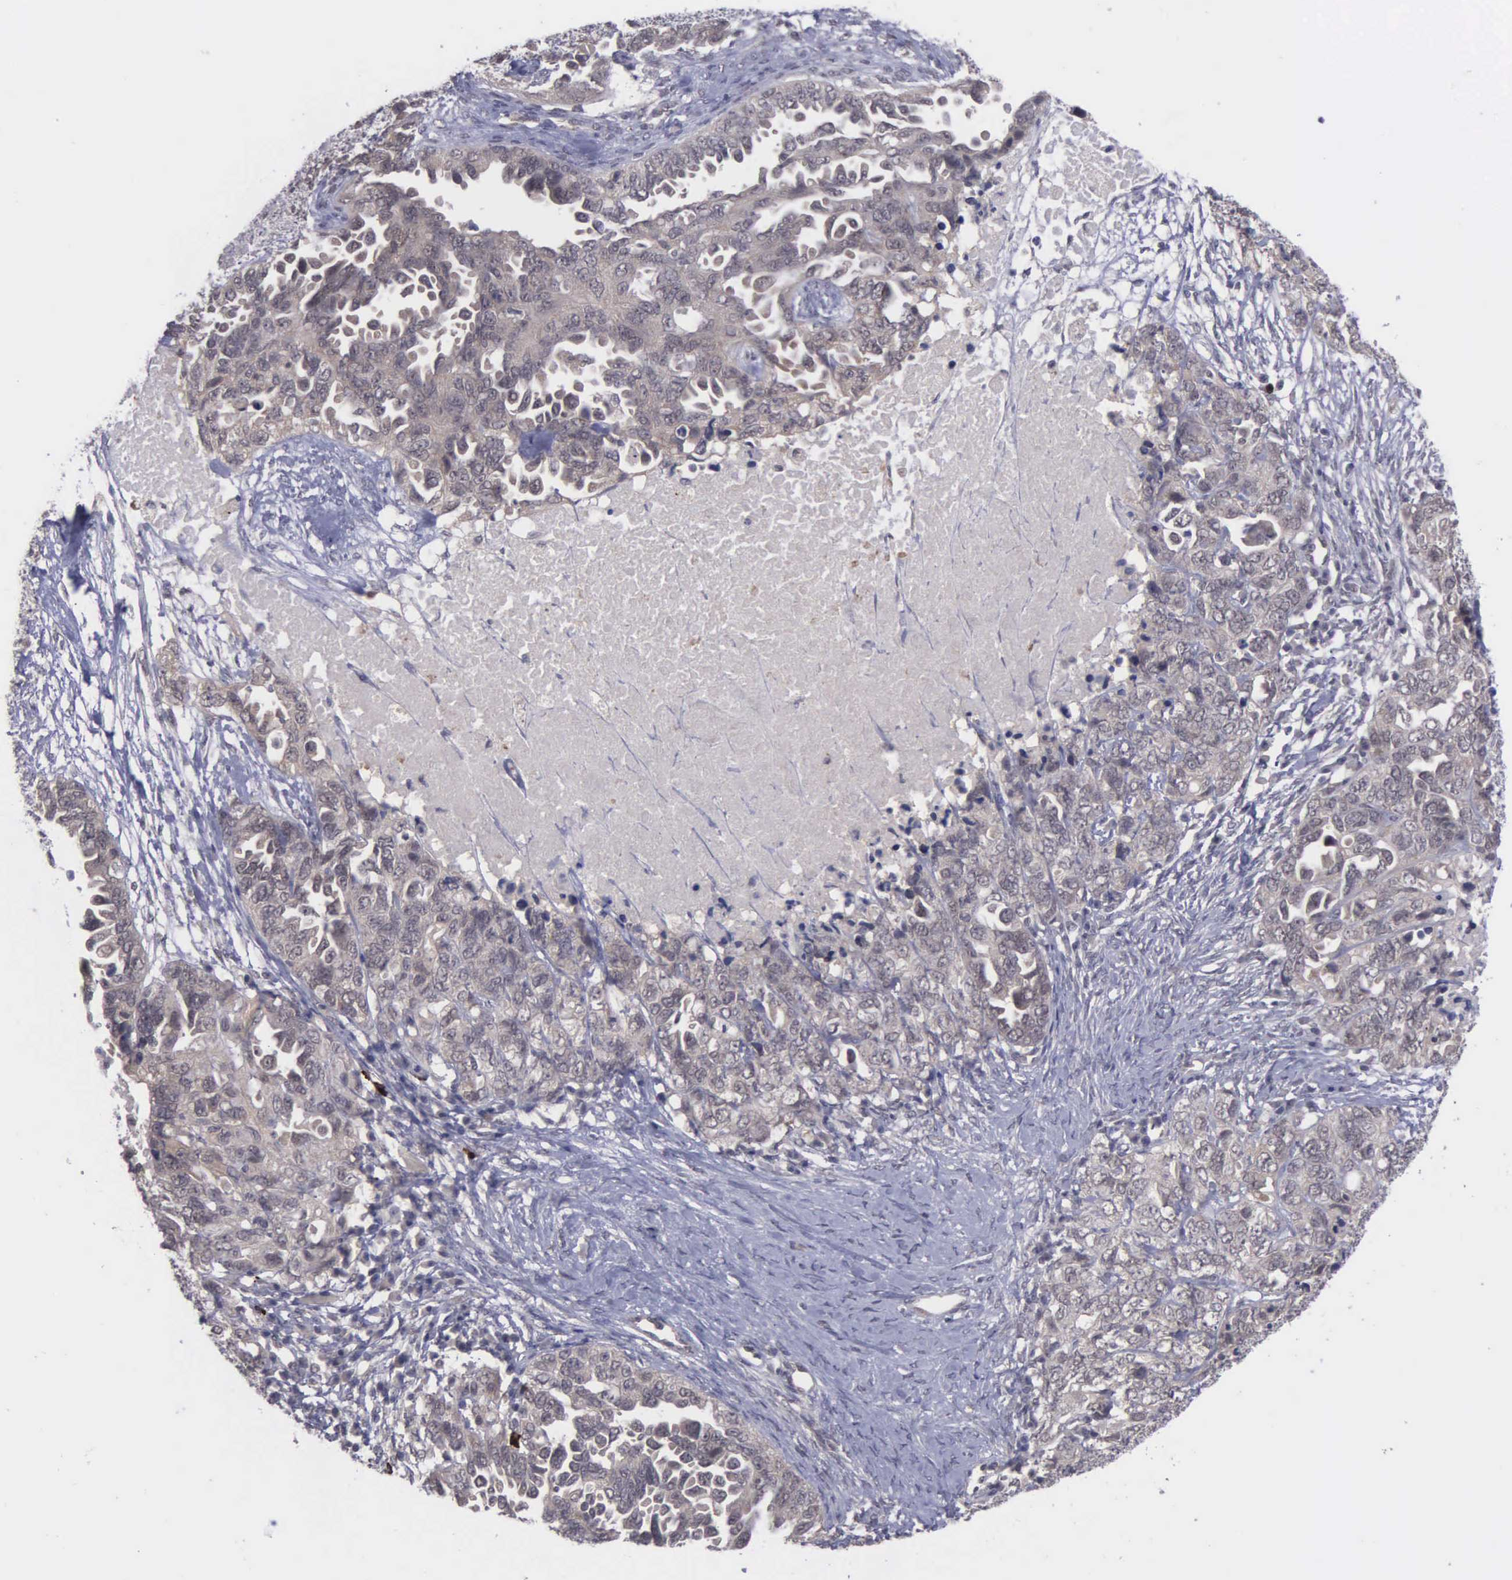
{"staining": {"intensity": "weak", "quantity": "25%-75%", "location": "cytoplasmic/membranous"}, "tissue": "ovarian cancer", "cell_type": "Tumor cells", "image_type": "cancer", "snomed": [{"axis": "morphology", "description": "Cystadenocarcinoma, serous, NOS"}, {"axis": "topography", "description": "Ovary"}], "caption": "There is low levels of weak cytoplasmic/membranous staining in tumor cells of ovarian cancer, as demonstrated by immunohistochemical staining (brown color).", "gene": "MAP3K9", "patient": {"sex": "female", "age": 82}}